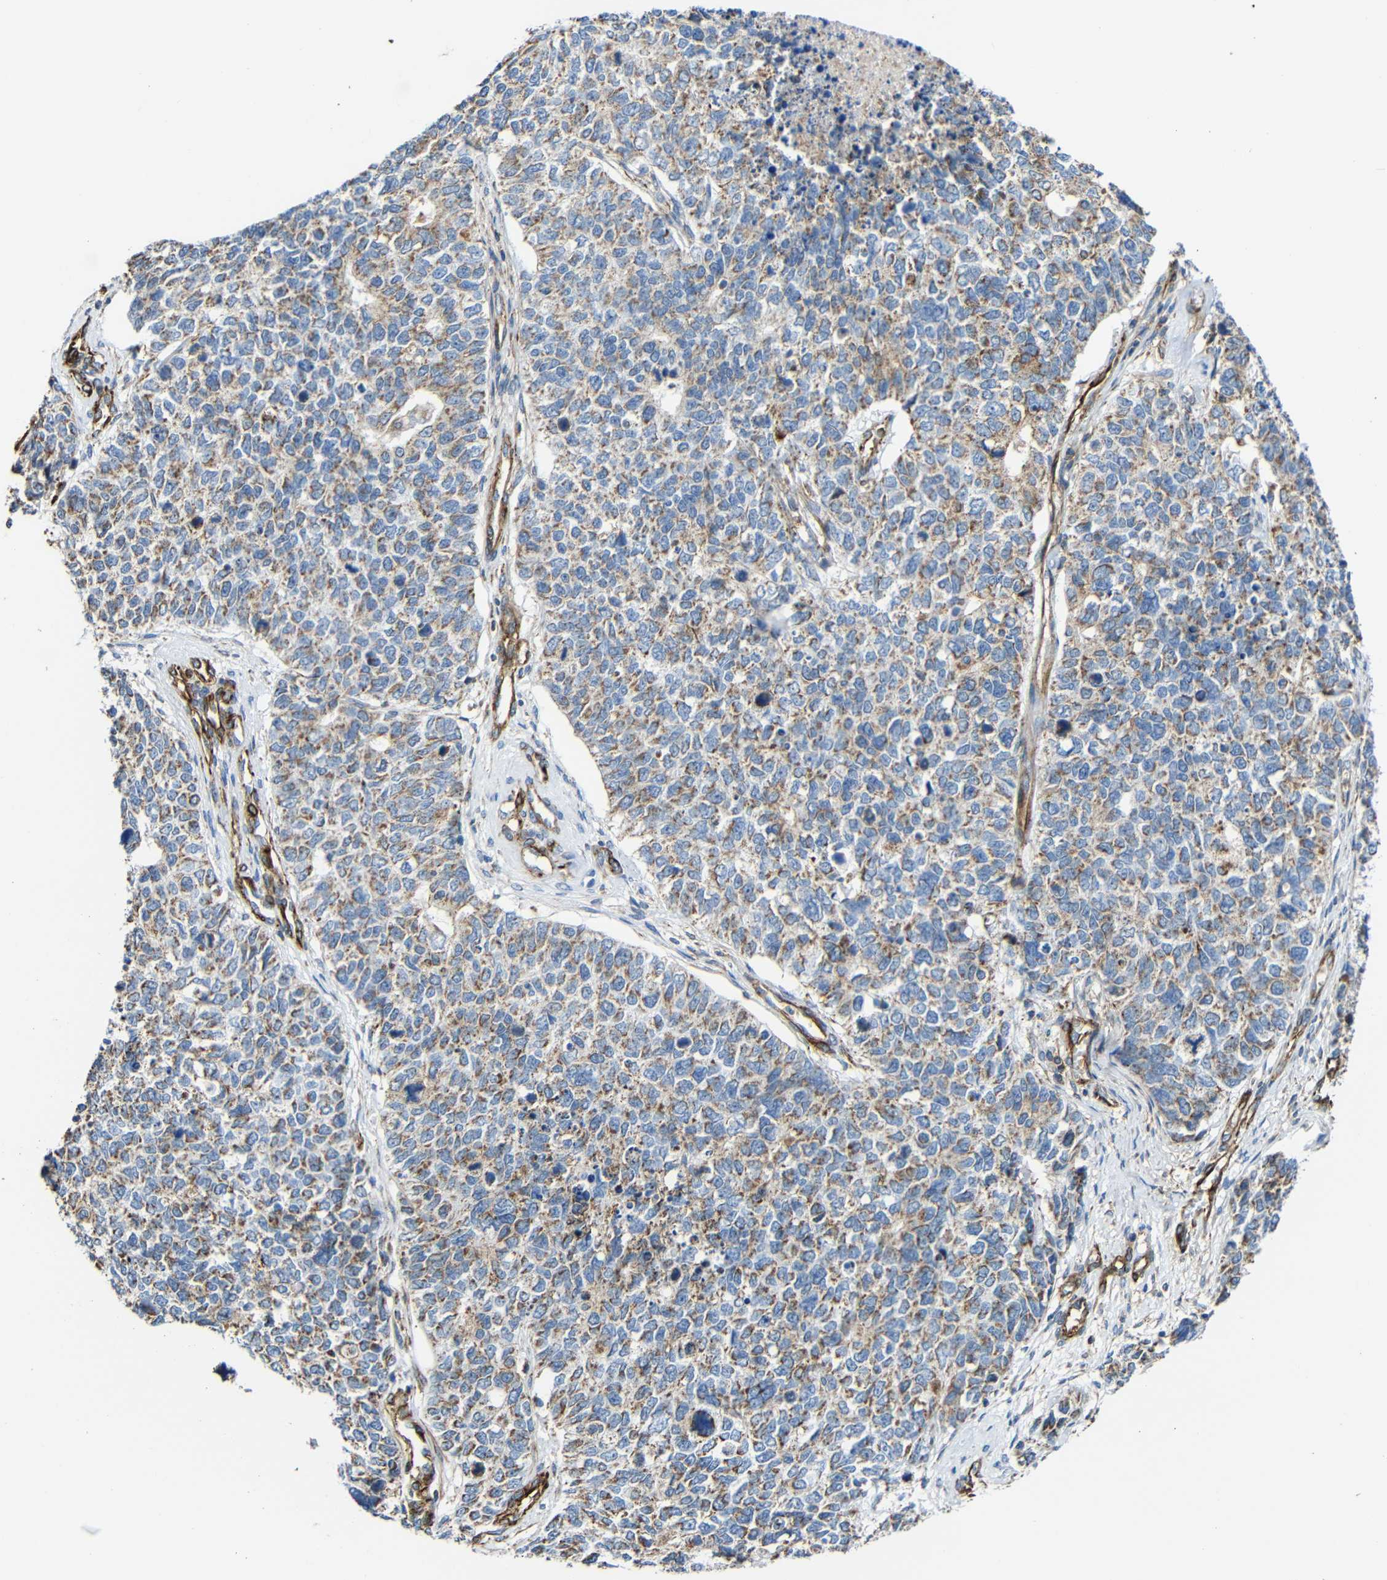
{"staining": {"intensity": "moderate", "quantity": "25%-75%", "location": "cytoplasmic/membranous"}, "tissue": "cervical cancer", "cell_type": "Tumor cells", "image_type": "cancer", "snomed": [{"axis": "morphology", "description": "Squamous cell carcinoma, NOS"}, {"axis": "topography", "description": "Cervix"}], "caption": "Immunohistochemical staining of human squamous cell carcinoma (cervical) exhibits medium levels of moderate cytoplasmic/membranous positivity in approximately 25%-75% of tumor cells.", "gene": "IGSF10", "patient": {"sex": "female", "age": 63}}